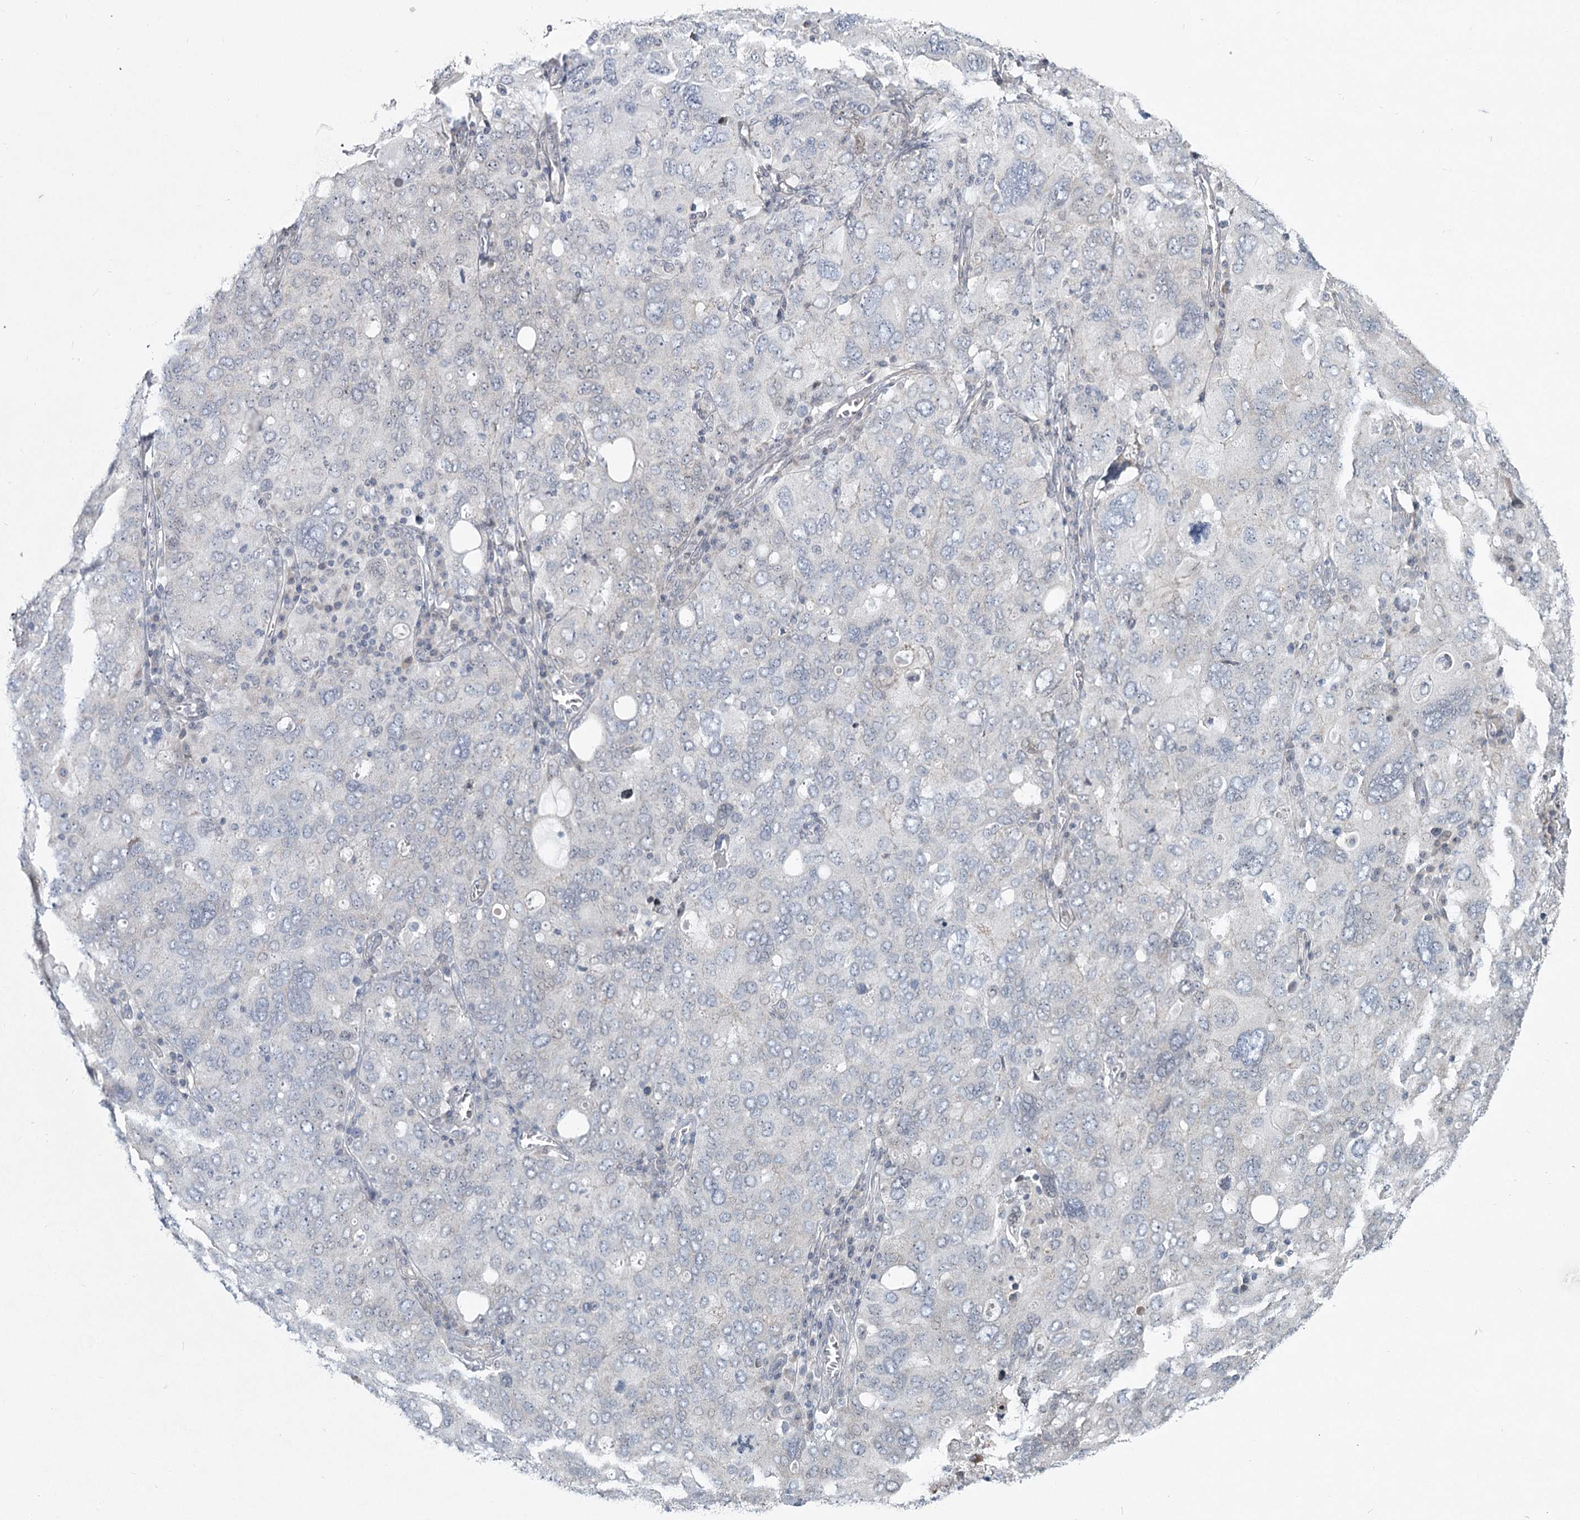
{"staining": {"intensity": "negative", "quantity": "none", "location": "none"}, "tissue": "ovarian cancer", "cell_type": "Tumor cells", "image_type": "cancer", "snomed": [{"axis": "morphology", "description": "Carcinoma, endometroid"}, {"axis": "topography", "description": "Ovary"}], "caption": "Immunohistochemistry image of human ovarian cancer stained for a protein (brown), which shows no expression in tumor cells.", "gene": "SPINK13", "patient": {"sex": "female", "age": 62}}